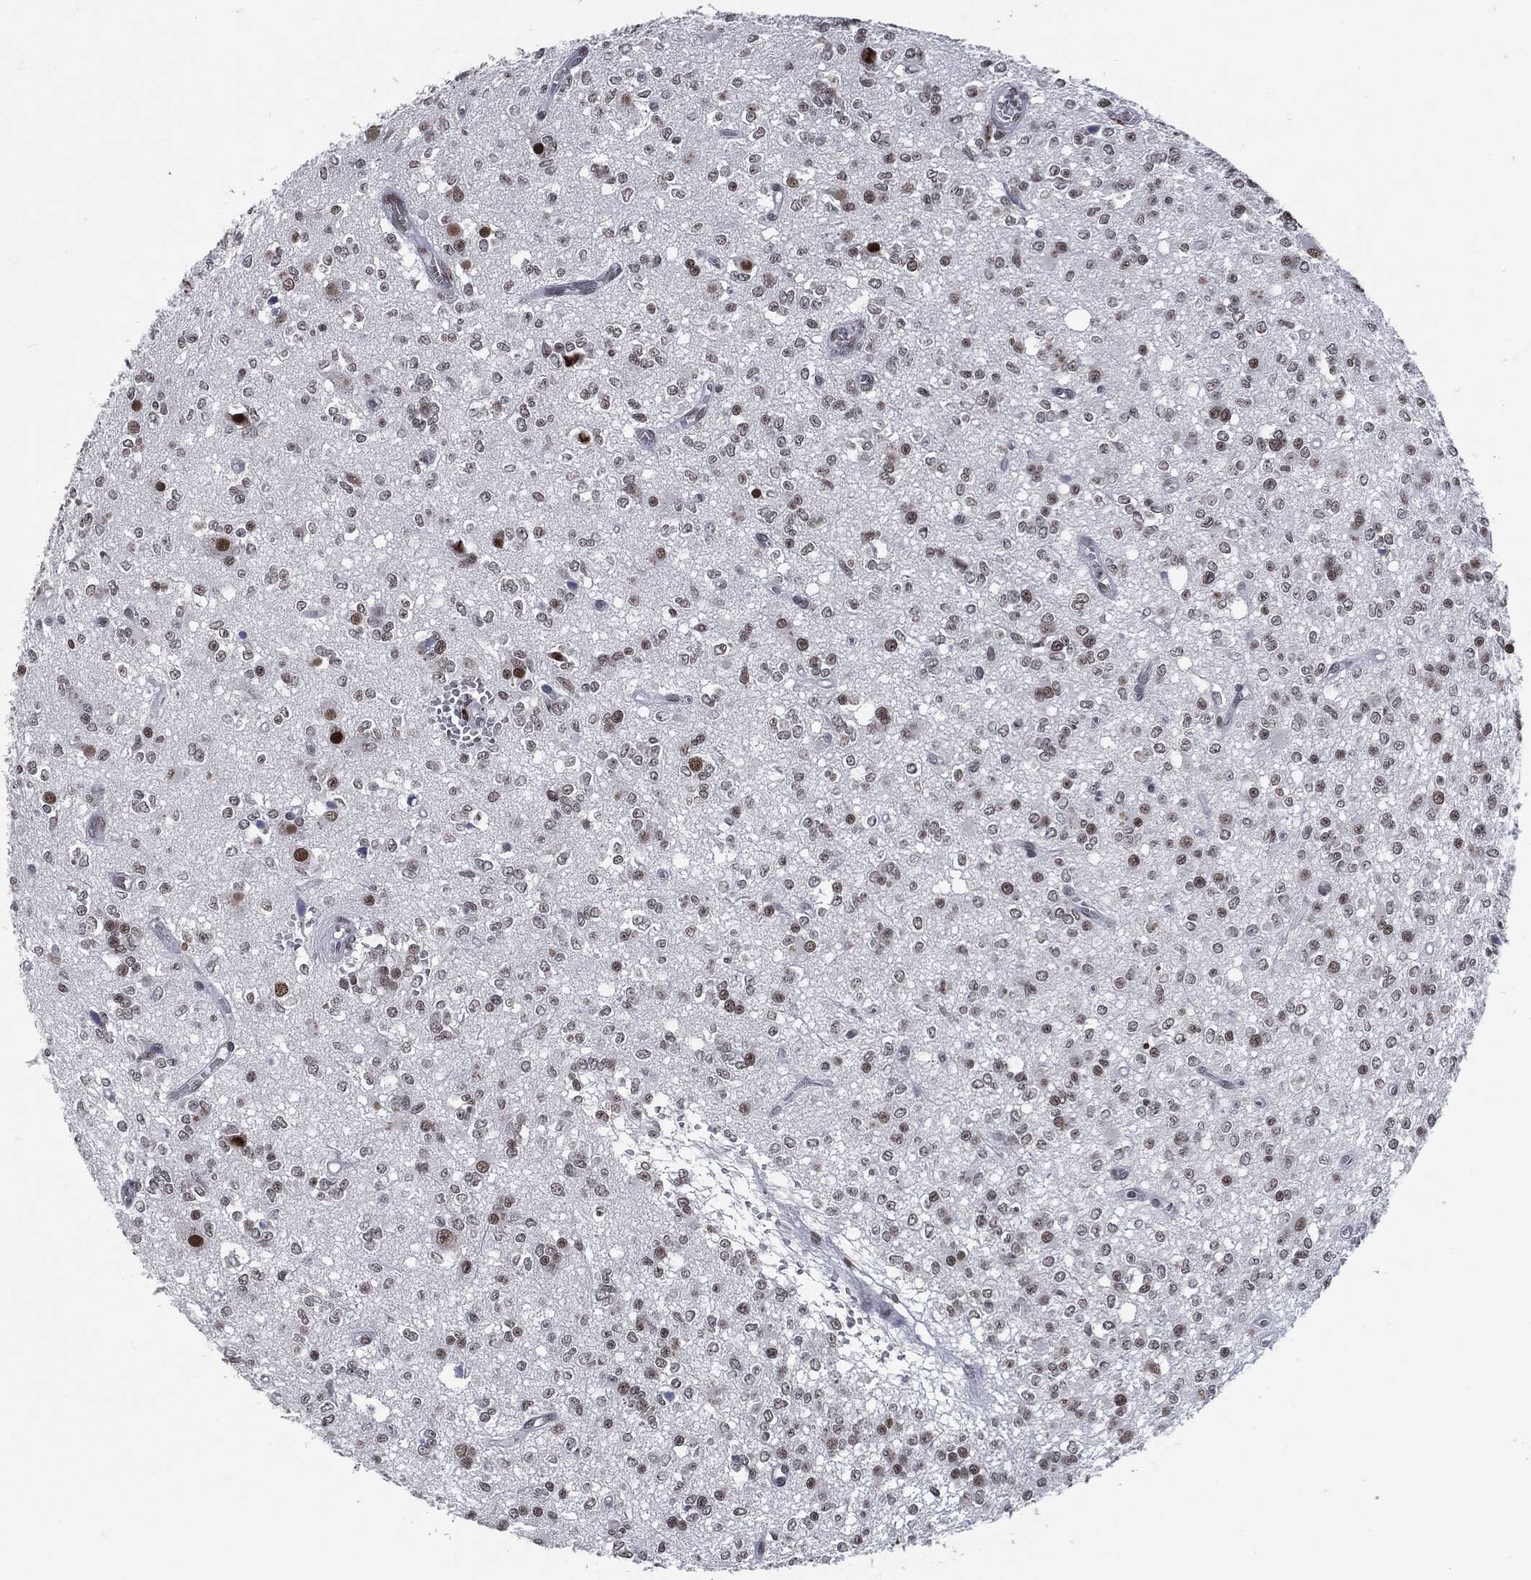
{"staining": {"intensity": "moderate", "quantity": "25%-75%", "location": "nuclear"}, "tissue": "glioma", "cell_type": "Tumor cells", "image_type": "cancer", "snomed": [{"axis": "morphology", "description": "Glioma, malignant, Low grade"}, {"axis": "topography", "description": "Brain"}], "caption": "IHC image of human glioma stained for a protein (brown), which exhibits medium levels of moderate nuclear staining in approximately 25%-75% of tumor cells.", "gene": "ANXA1", "patient": {"sex": "female", "age": 45}}